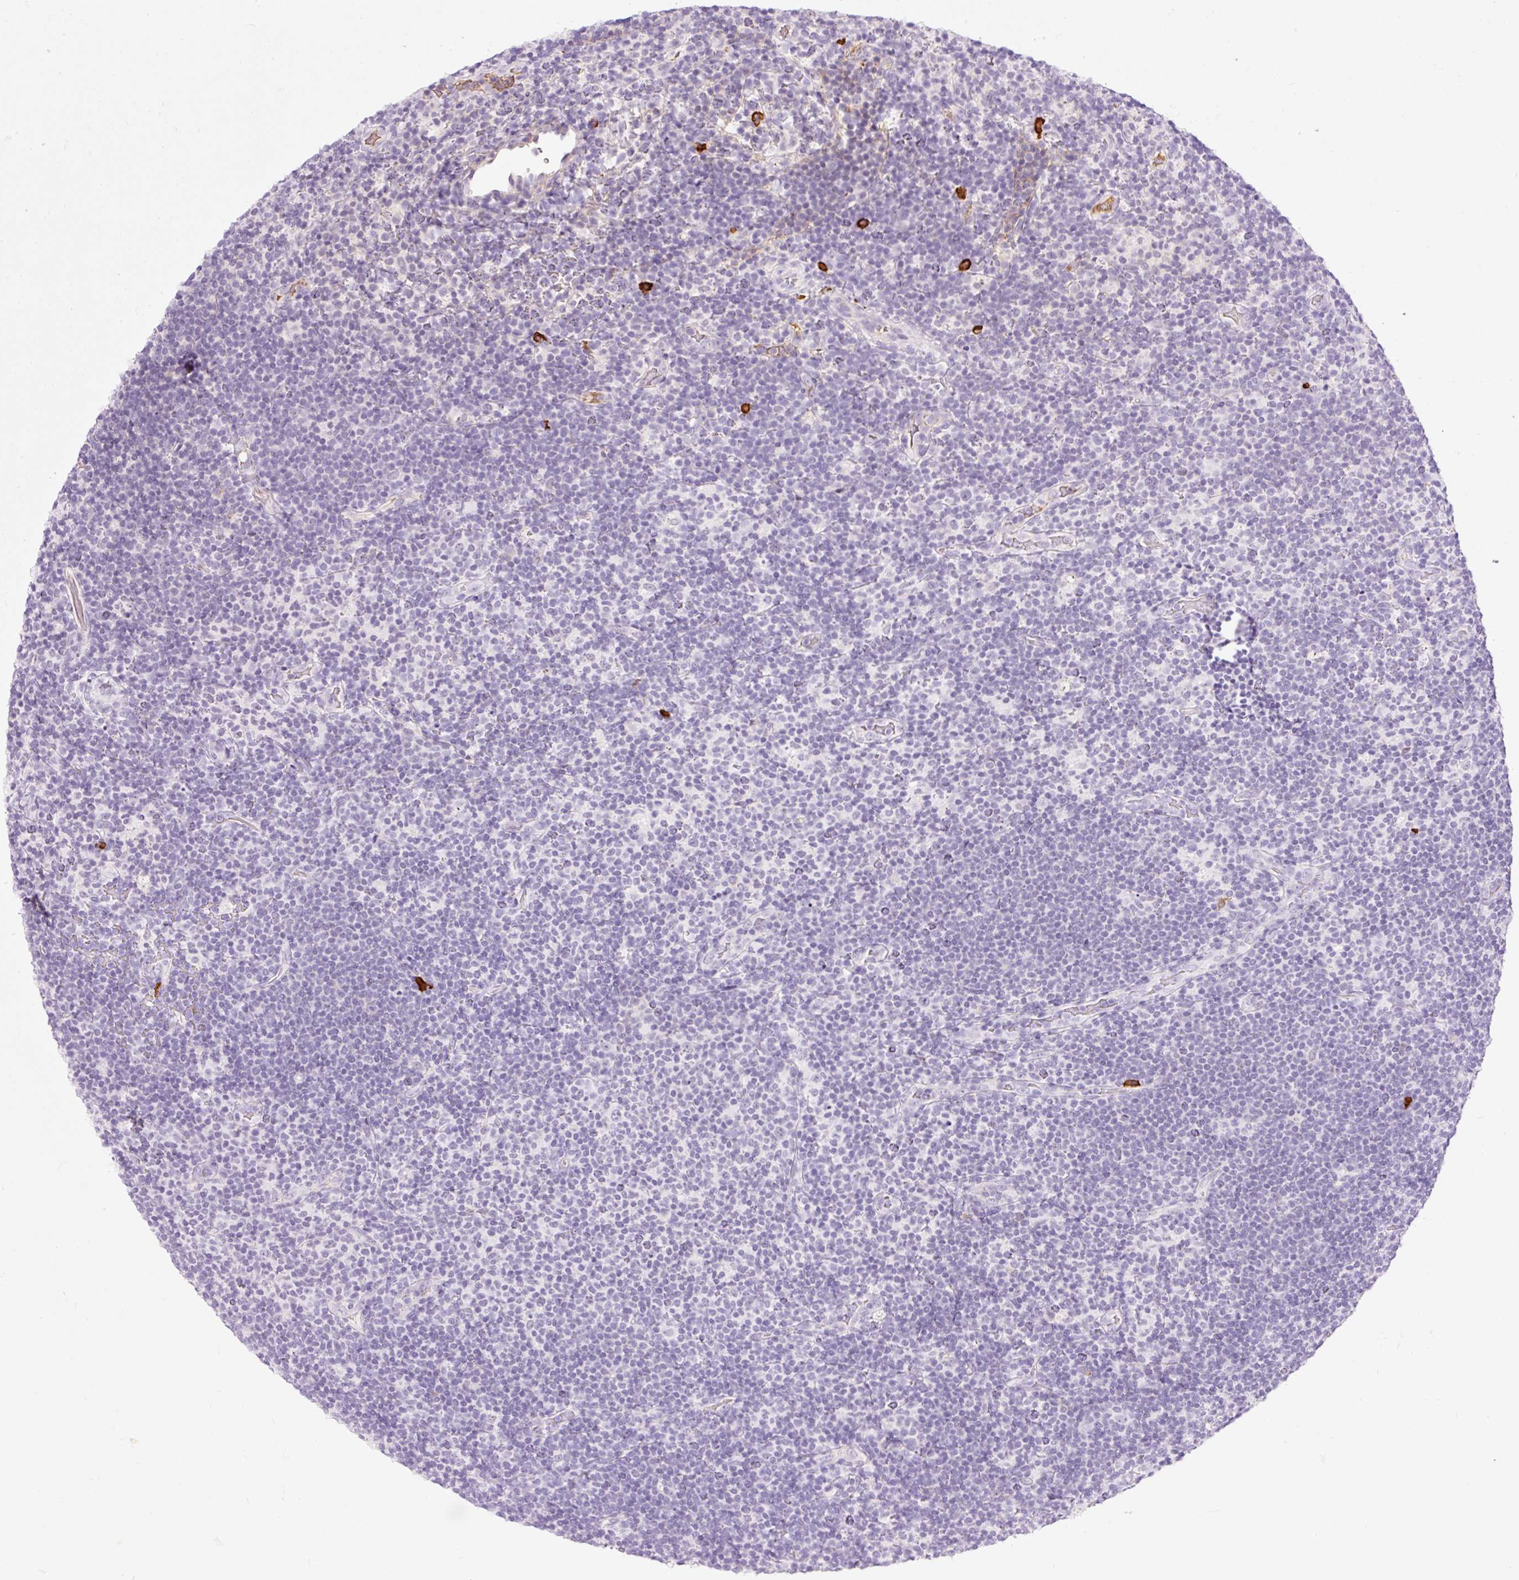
{"staining": {"intensity": "negative", "quantity": "none", "location": "none"}, "tissue": "lymphoma", "cell_type": "Tumor cells", "image_type": "cancer", "snomed": [{"axis": "morphology", "description": "Hodgkin's disease, NOS"}, {"axis": "topography", "description": "Lymph node"}], "caption": "High magnification brightfield microscopy of Hodgkin's disease stained with DAB (brown) and counterstained with hematoxylin (blue): tumor cells show no significant staining. (DAB (3,3'-diaminobenzidine) IHC, high magnification).", "gene": "PRPF38B", "patient": {"sex": "female", "age": 57}}